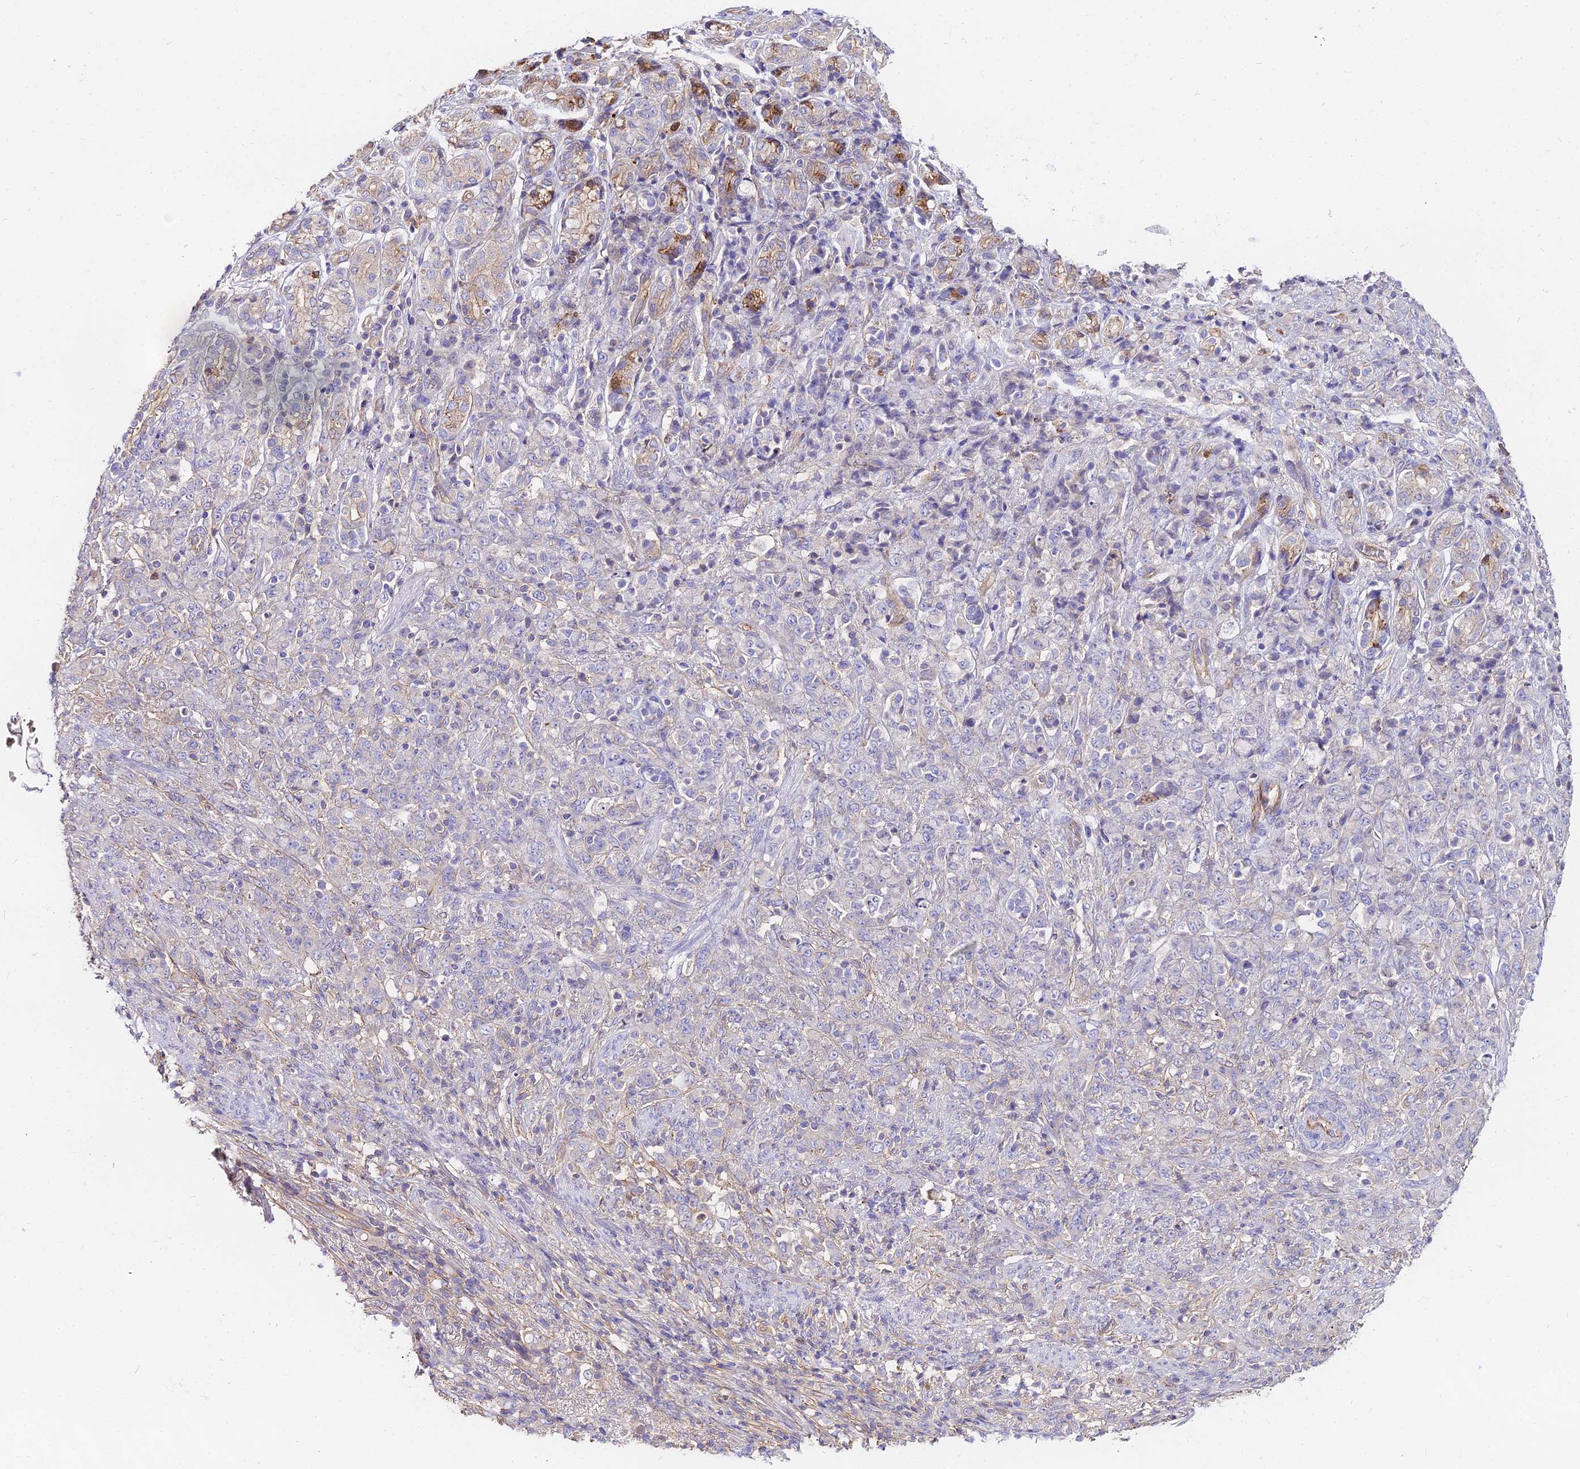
{"staining": {"intensity": "negative", "quantity": "none", "location": "none"}, "tissue": "stomach cancer", "cell_type": "Tumor cells", "image_type": "cancer", "snomed": [{"axis": "morphology", "description": "Adenocarcinoma, NOS"}, {"axis": "topography", "description": "Stomach"}], "caption": "Image shows no protein staining in tumor cells of stomach adenocarcinoma tissue.", "gene": "GLYAT", "patient": {"sex": "female", "age": 79}}